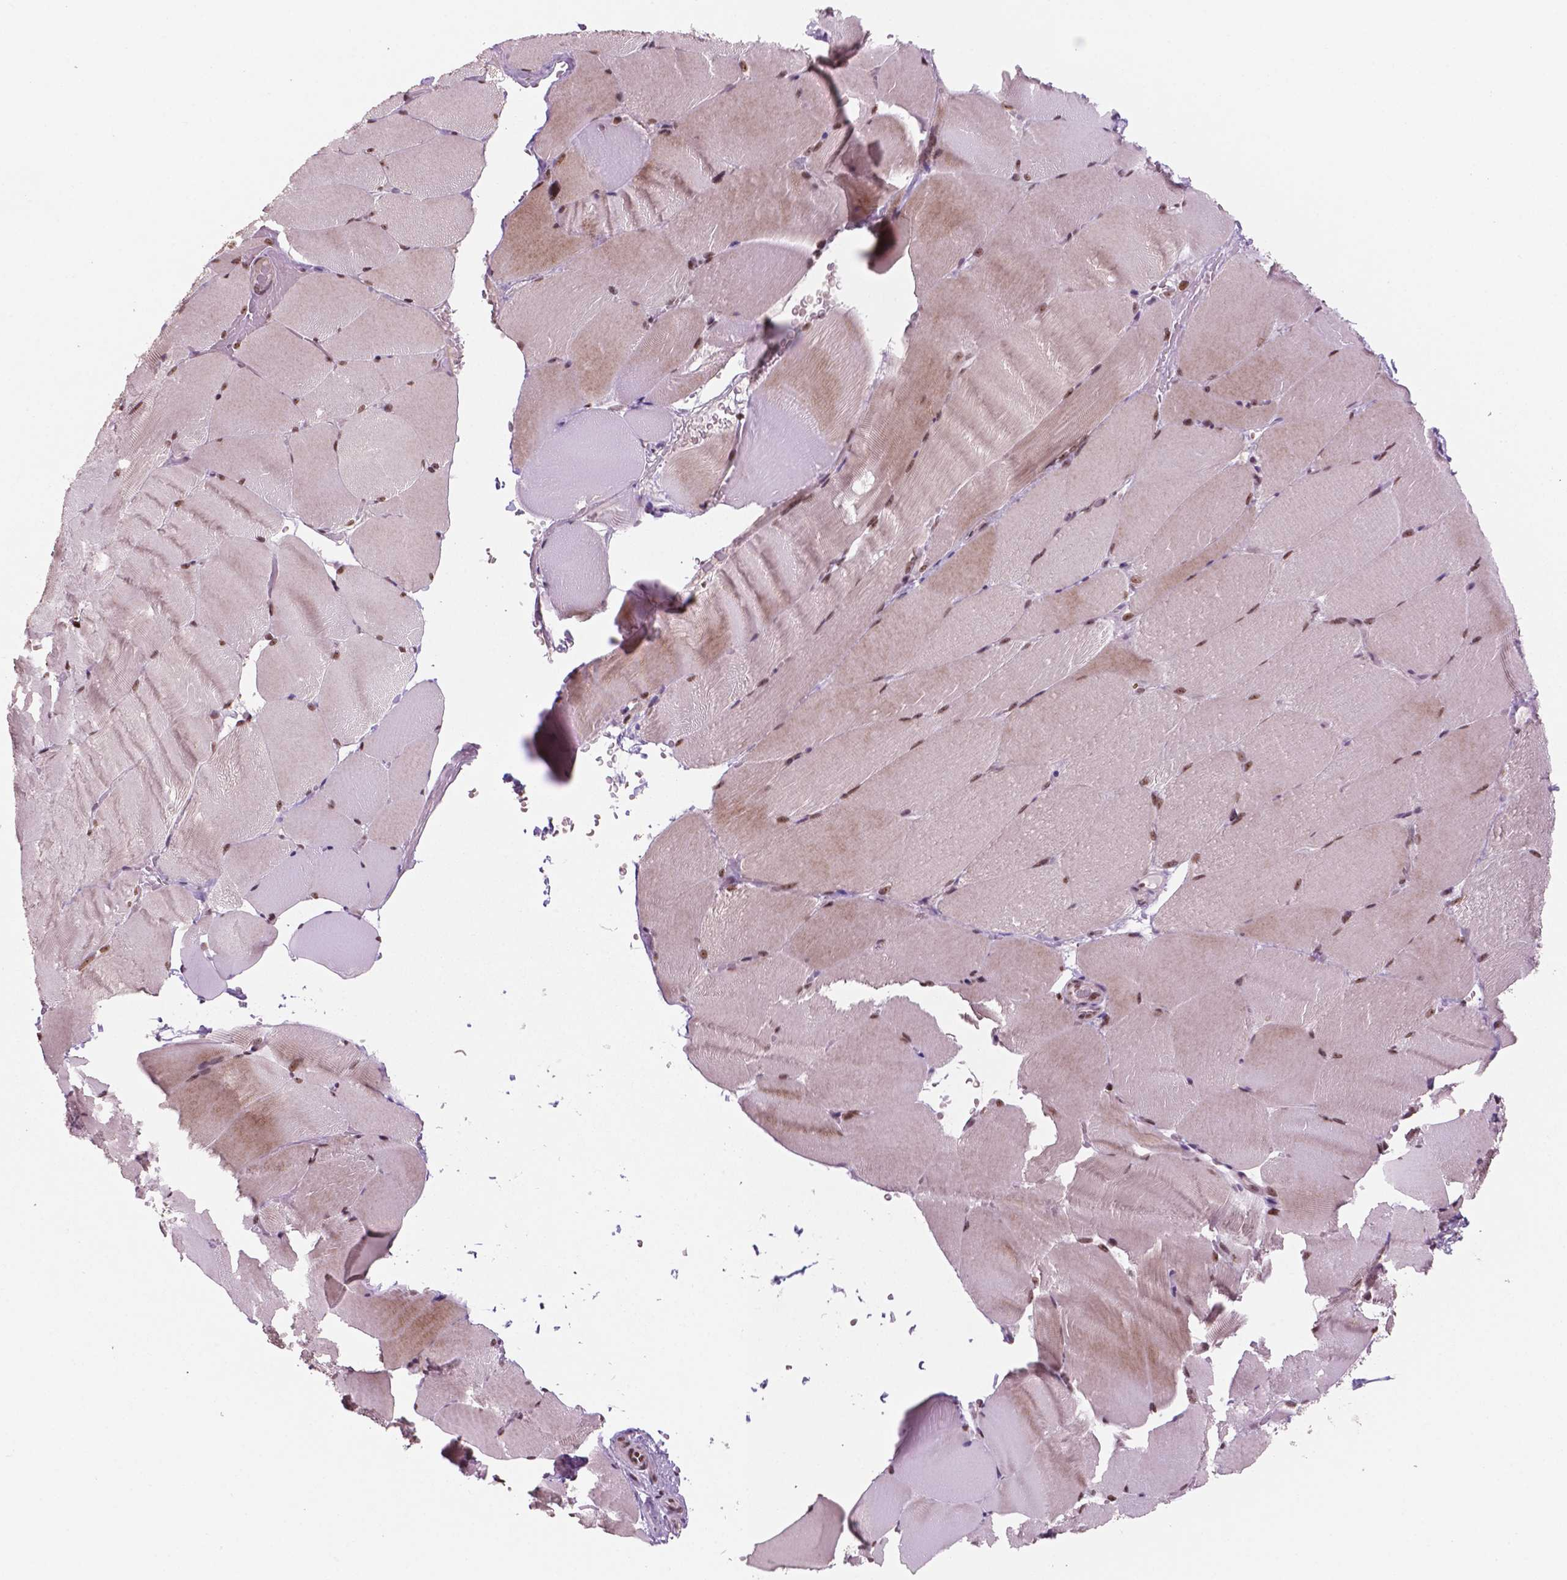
{"staining": {"intensity": "moderate", "quantity": ">75%", "location": "cytoplasmic/membranous,nuclear"}, "tissue": "skeletal muscle", "cell_type": "Myocytes", "image_type": "normal", "snomed": [{"axis": "morphology", "description": "Normal tissue, NOS"}, {"axis": "topography", "description": "Skeletal muscle"}], "caption": "High-power microscopy captured an immunohistochemistry (IHC) histopathology image of unremarkable skeletal muscle, revealing moderate cytoplasmic/membranous,nuclear positivity in approximately >75% of myocytes.", "gene": "POLR2E", "patient": {"sex": "female", "age": 37}}